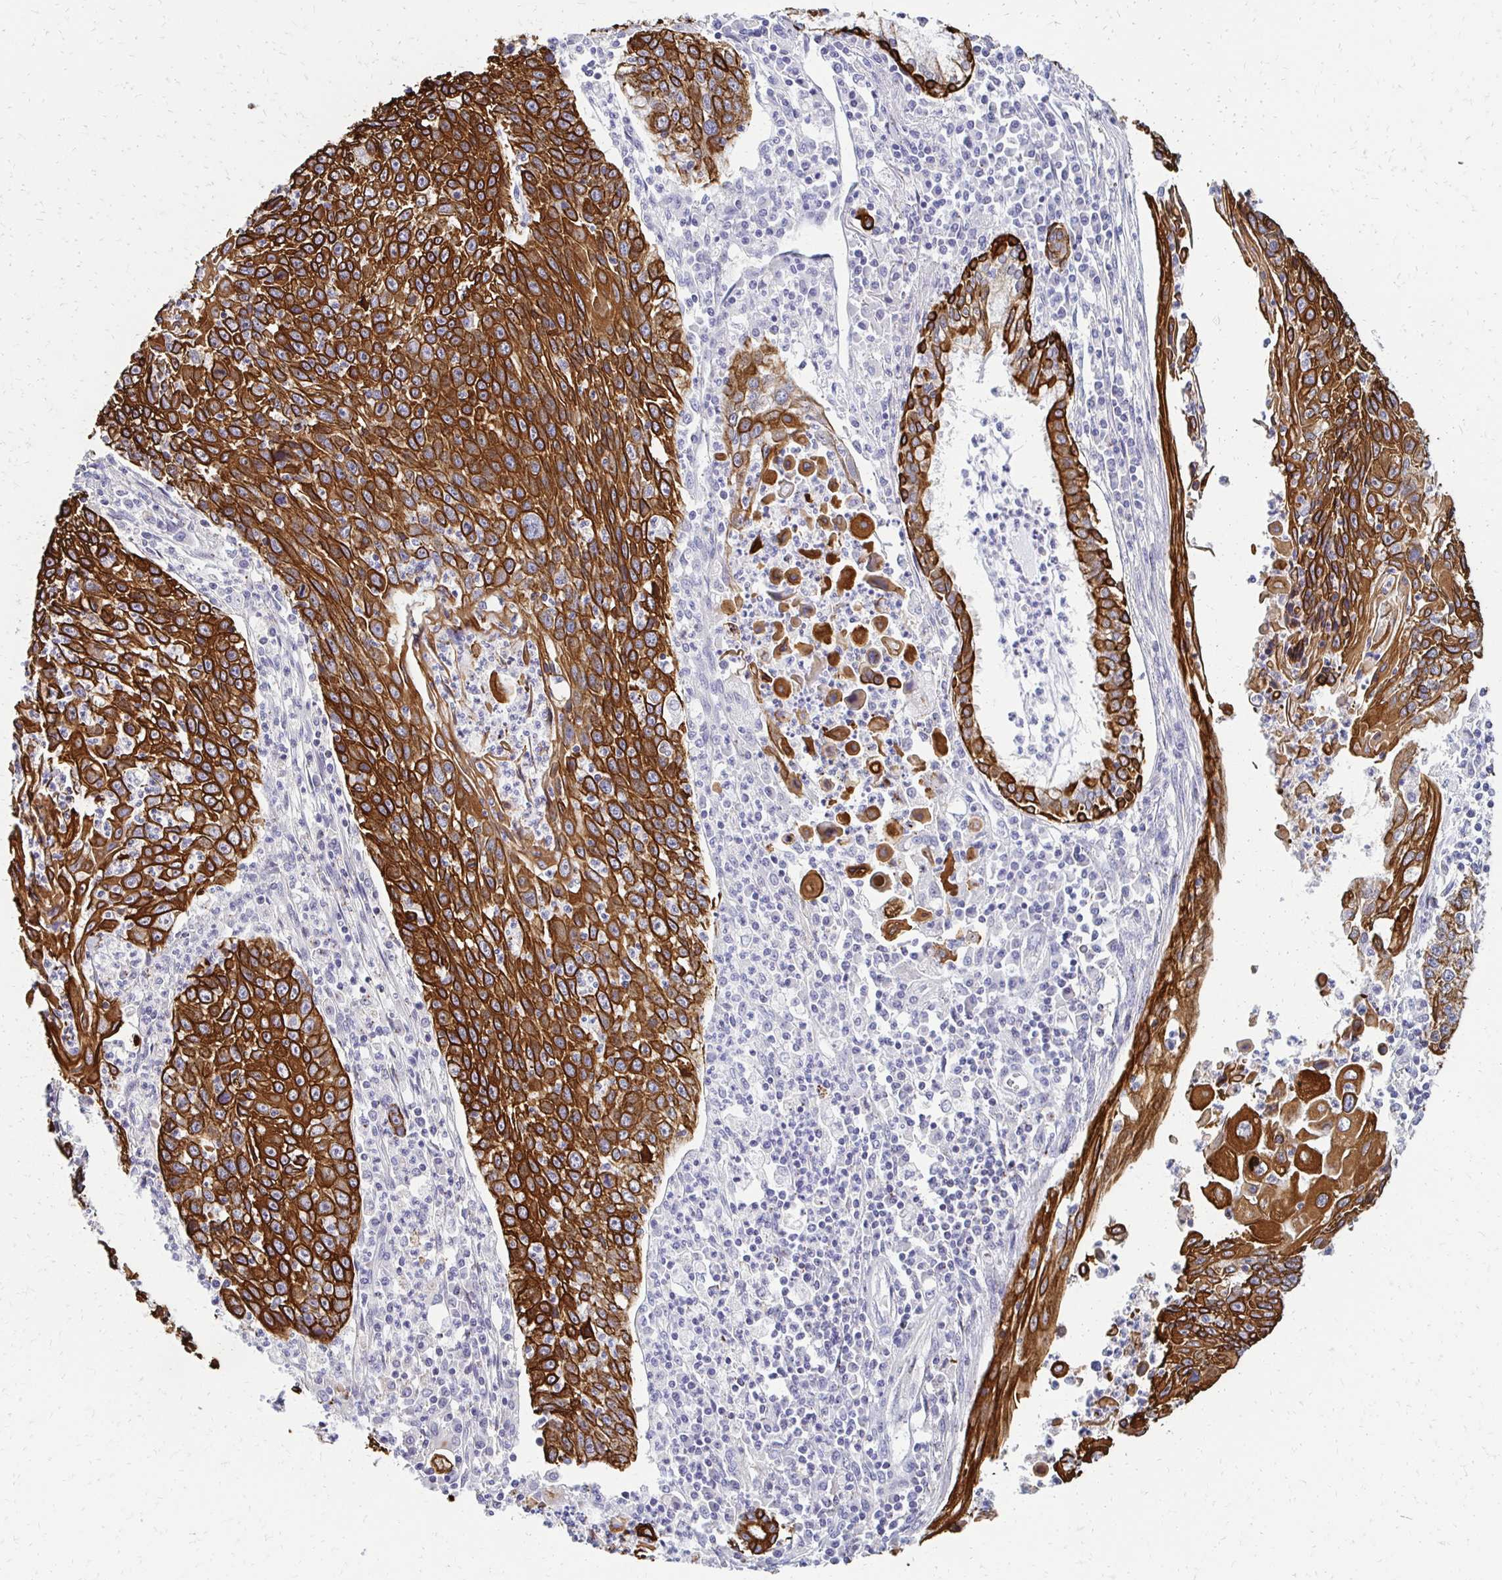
{"staining": {"intensity": "strong", "quantity": ">75%", "location": "cytoplasmic/membranous"}, "tissue": "lung cancer", "cell_type": "Tumor cells", "image_type": "cancer", "snomed": [{"axis": "morphology", "description": "Squamous cell carcinoma, NOS"}, {"axis": "morphology", "description": "Squamous cell carcinoma, metastatic, NOS"}, {"axis": "topography", "description": "Lung"}, {"axis": "topography", "description": "Pleura, NOS"}], "caption": "Protein expression analysis of human squamous cell carcinoma (lung) reveals strong cytoplasmic/membranous positivity in about >75% of tumor cells.", "gene": "C1QTNF2", "patient": {"sex": "male", "age": 72}}